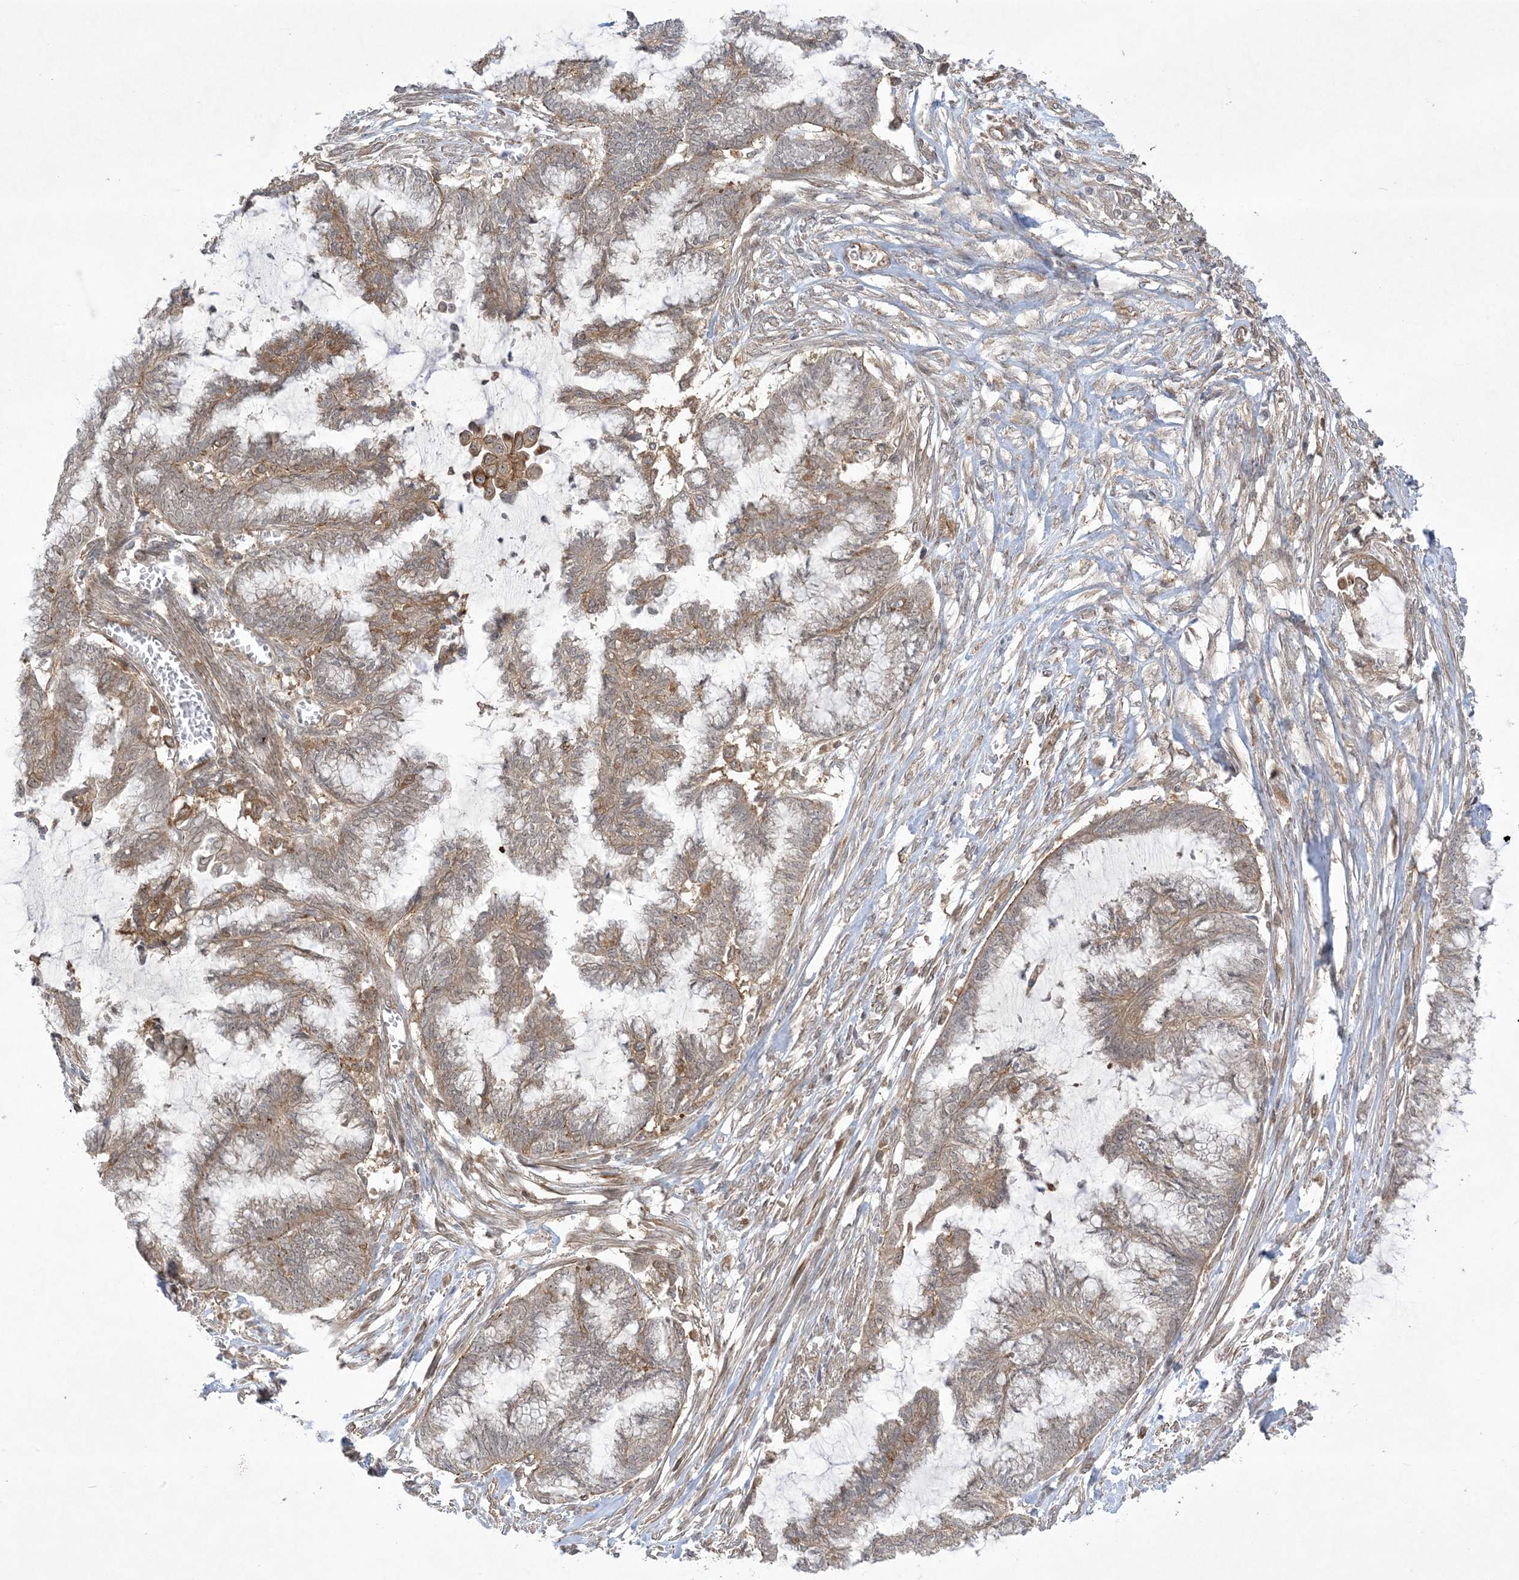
{"staining": {"intensity": "moderate", "quantity": ">75%", "location": "cytoplasmic/membranous"}, "tissue": "endometrial cancer", "cell_type": "Tumor cells", "image_type": "cancer", "snomed": [{"axis": "morphology", "description": "Adenocarcinoma, NOS"}, {"axis": "topography", "description": "Endometrium"}], "caption": "This is an image of immunohistochemistry (IHC) staining of endometrial cancer (adenocarcinoma), which shows moderate staining in the cytoplasmic/membranous of tumor cells.", "gene": "SOGA3", "patient": {"sex": "female", "age": 86}}